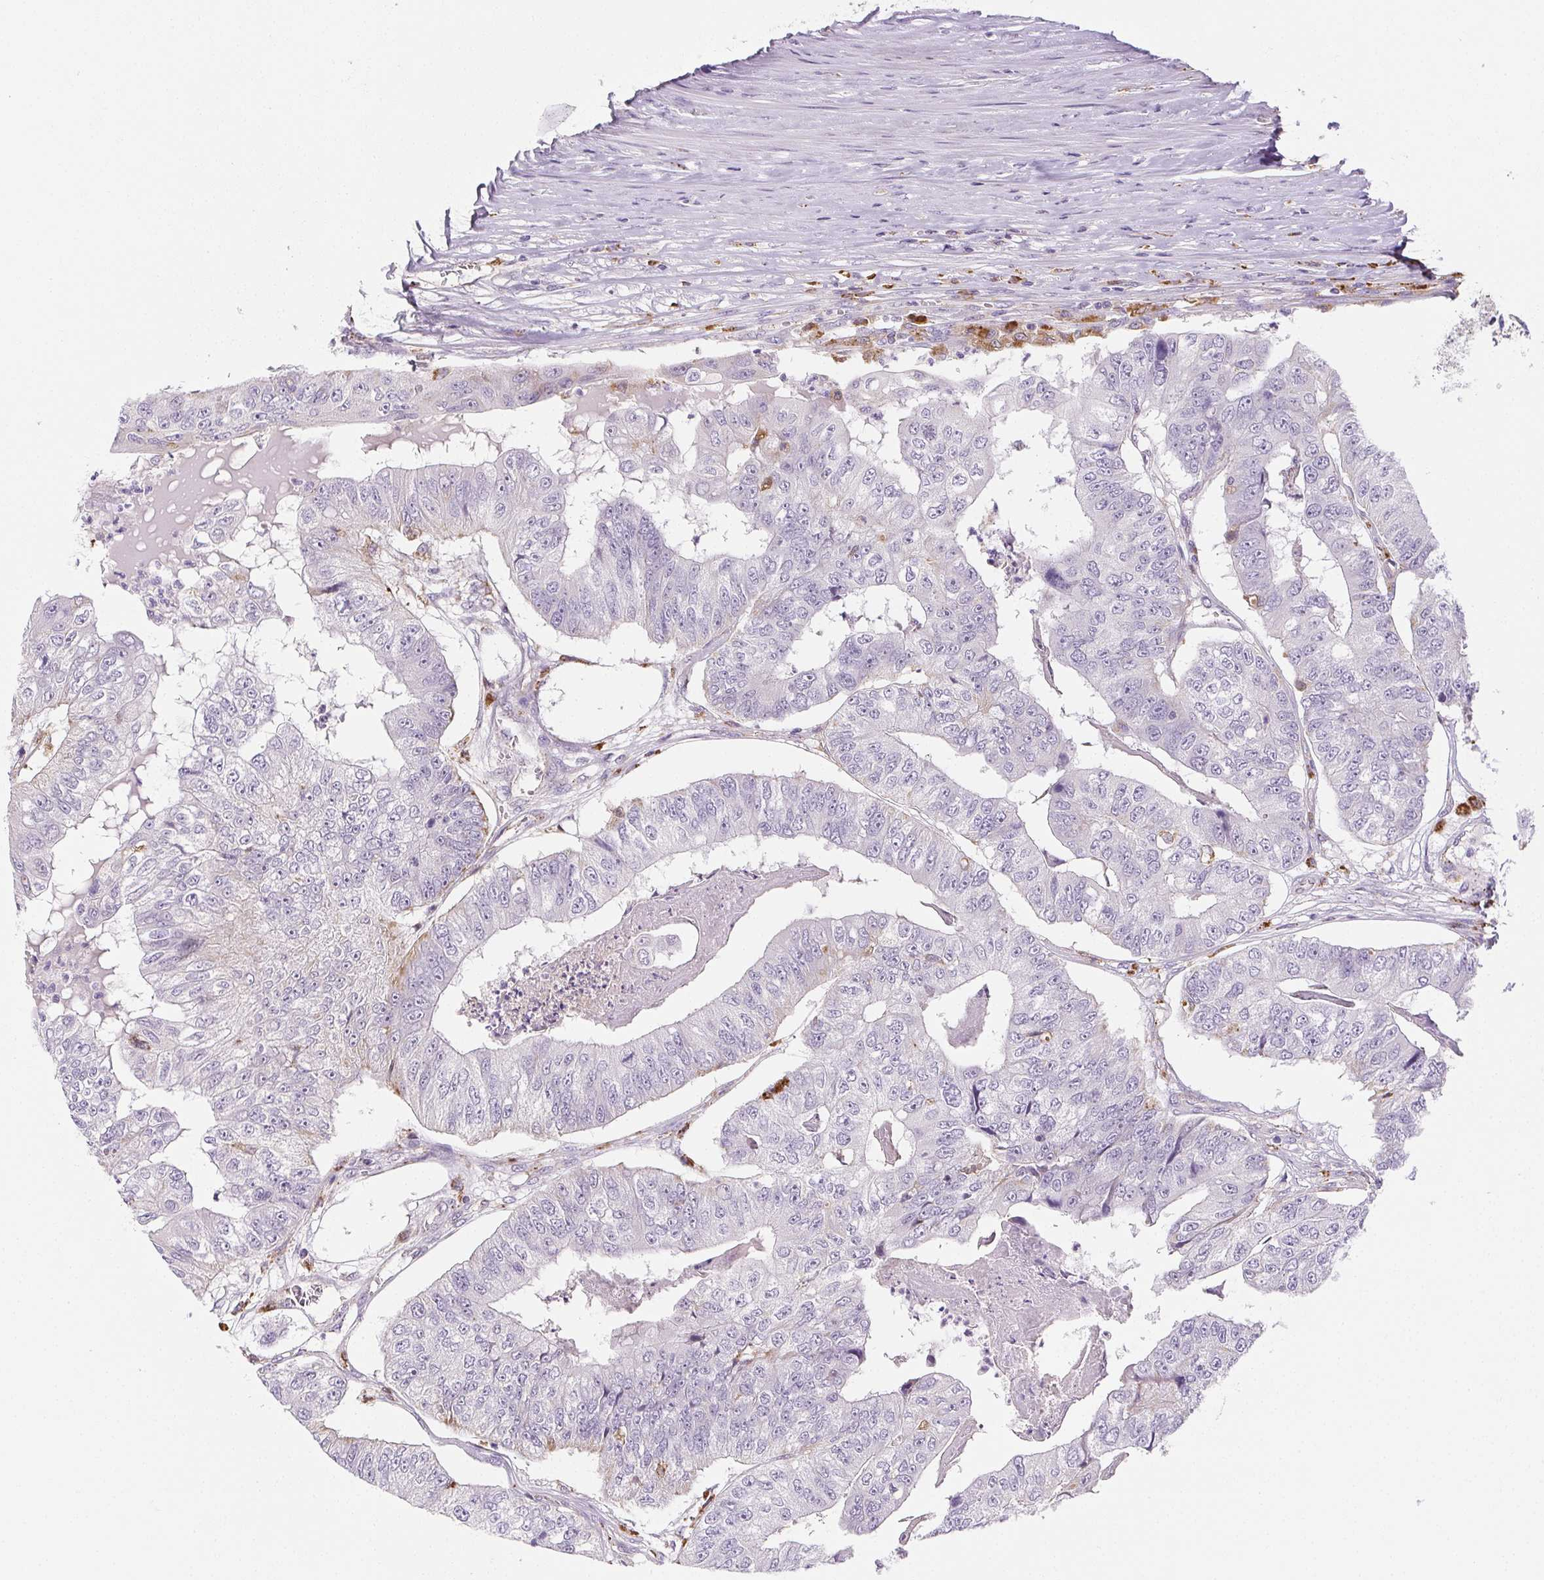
{"staining": {"intensity": "negative", "quantity": "none", "location": "none"}, "tissue": "colorectal cancer", "cell_type": "Tumor cells", "image_type": "cancer", "snomed": [{"axis": "morphology", "description": "Adenocarcinoma, NOS"}, {"axis": "topography", "description": "Colon"}], "caption": "A photomicrograph of human adenocarcinoma (colorectal) is negative for staining in tumor cells. Nuclei are stained in blue.", "gene": "LIPA", "patient": {"sex": "female", "age": 67}}